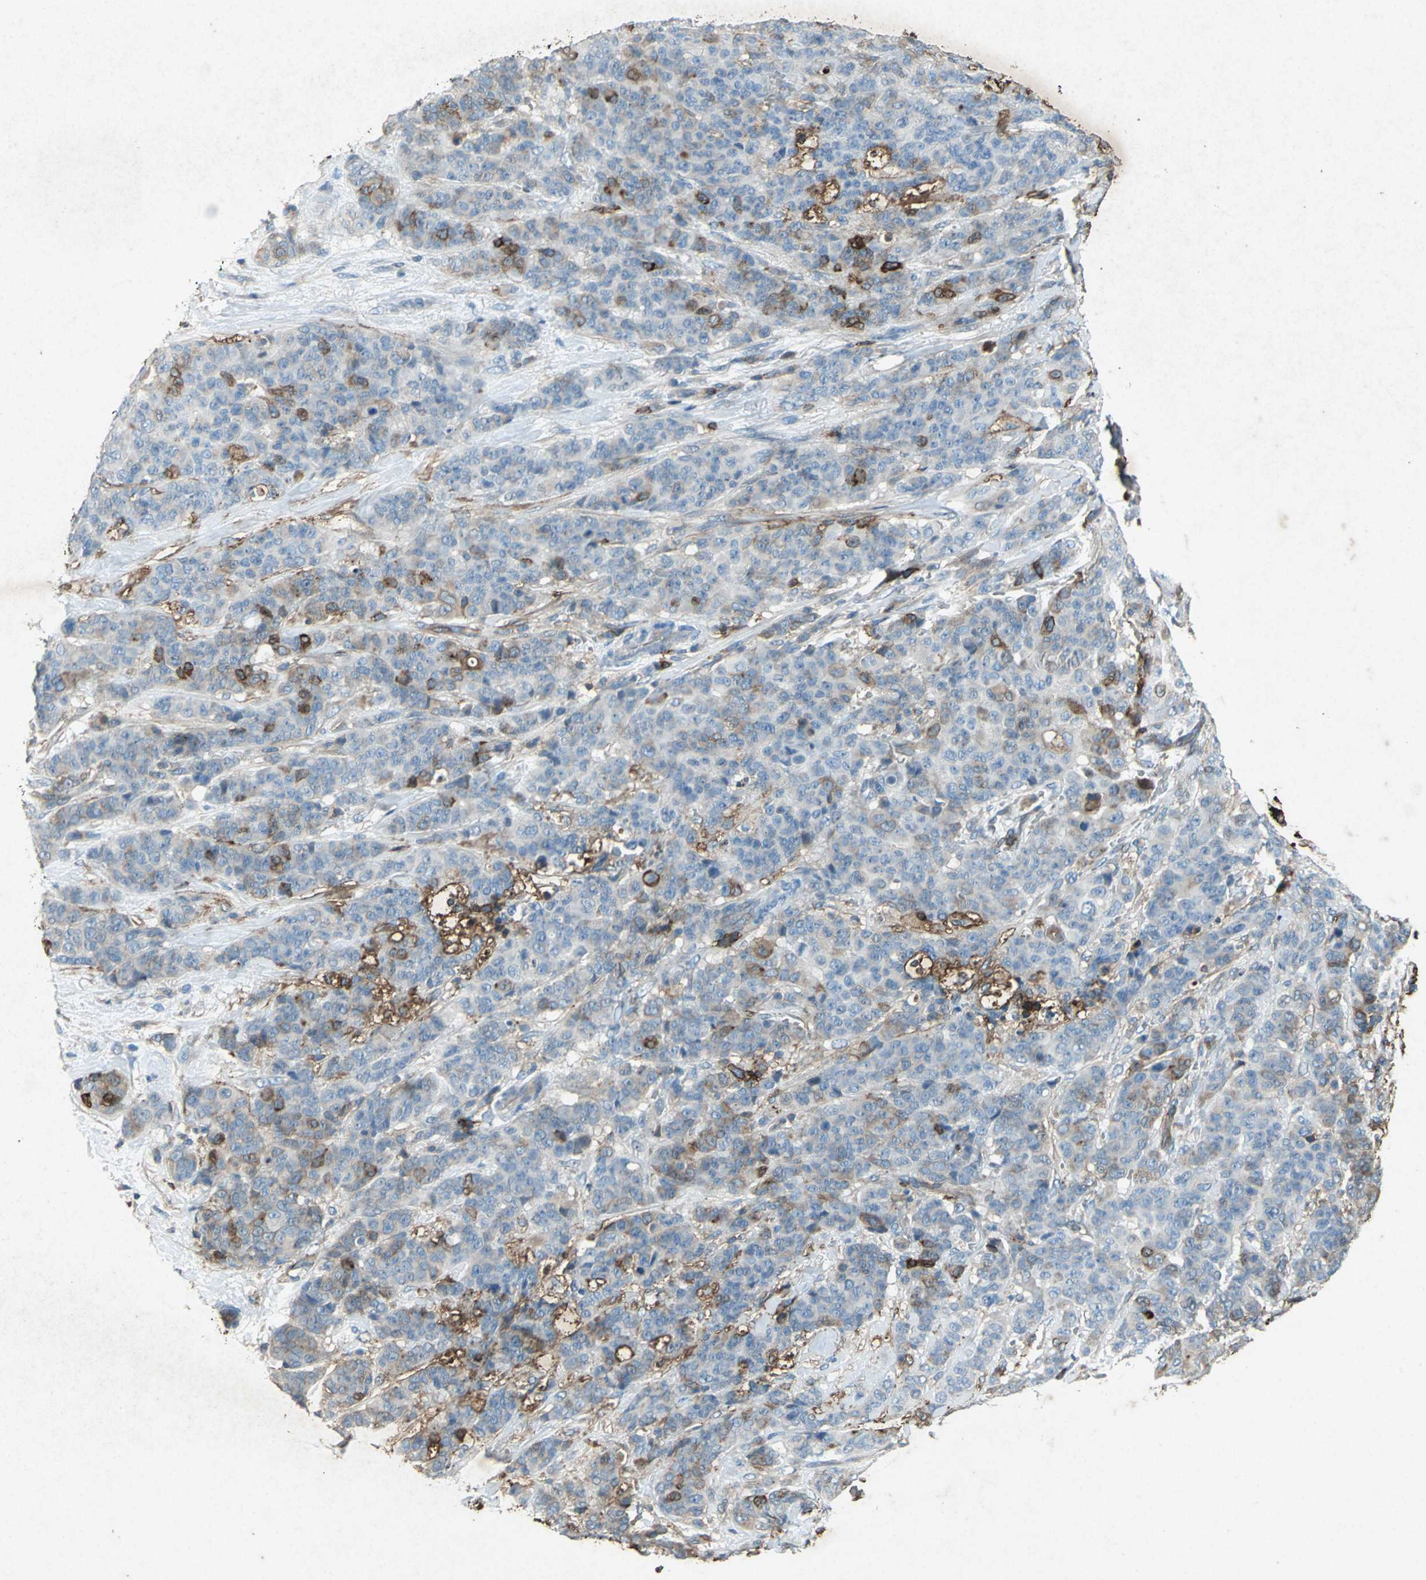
{"staining": {"intensity": "weak", "quantity": "25%-75%", "location": "cytoplasmic/membranous"}, "tissue": "breast cancer", "cell_type": "Tumor cells", "image_type": "cancer", "snomed": [{"axis": "morphology", "description": "Duct carcinoma"}, {"axis": "topography", "description": "Breast"}], "caption": "Immunohistochemistry (IHC) staining of breast cancer (infiltrating ductal carcinoma), which displays low levels of weak cytoplasmic/membranous staining in about 25%-75% of tumor cells indicating weak cytoplasmic/membranous protein positivity. The staining was performed using DAB (3,3'-diaminobenzidine) (brown) for protein detection and nuclei were counterstained in hematoxylin (blue).", "gene": "CCR6", "patient": {"sex": "female", "age": 40}}